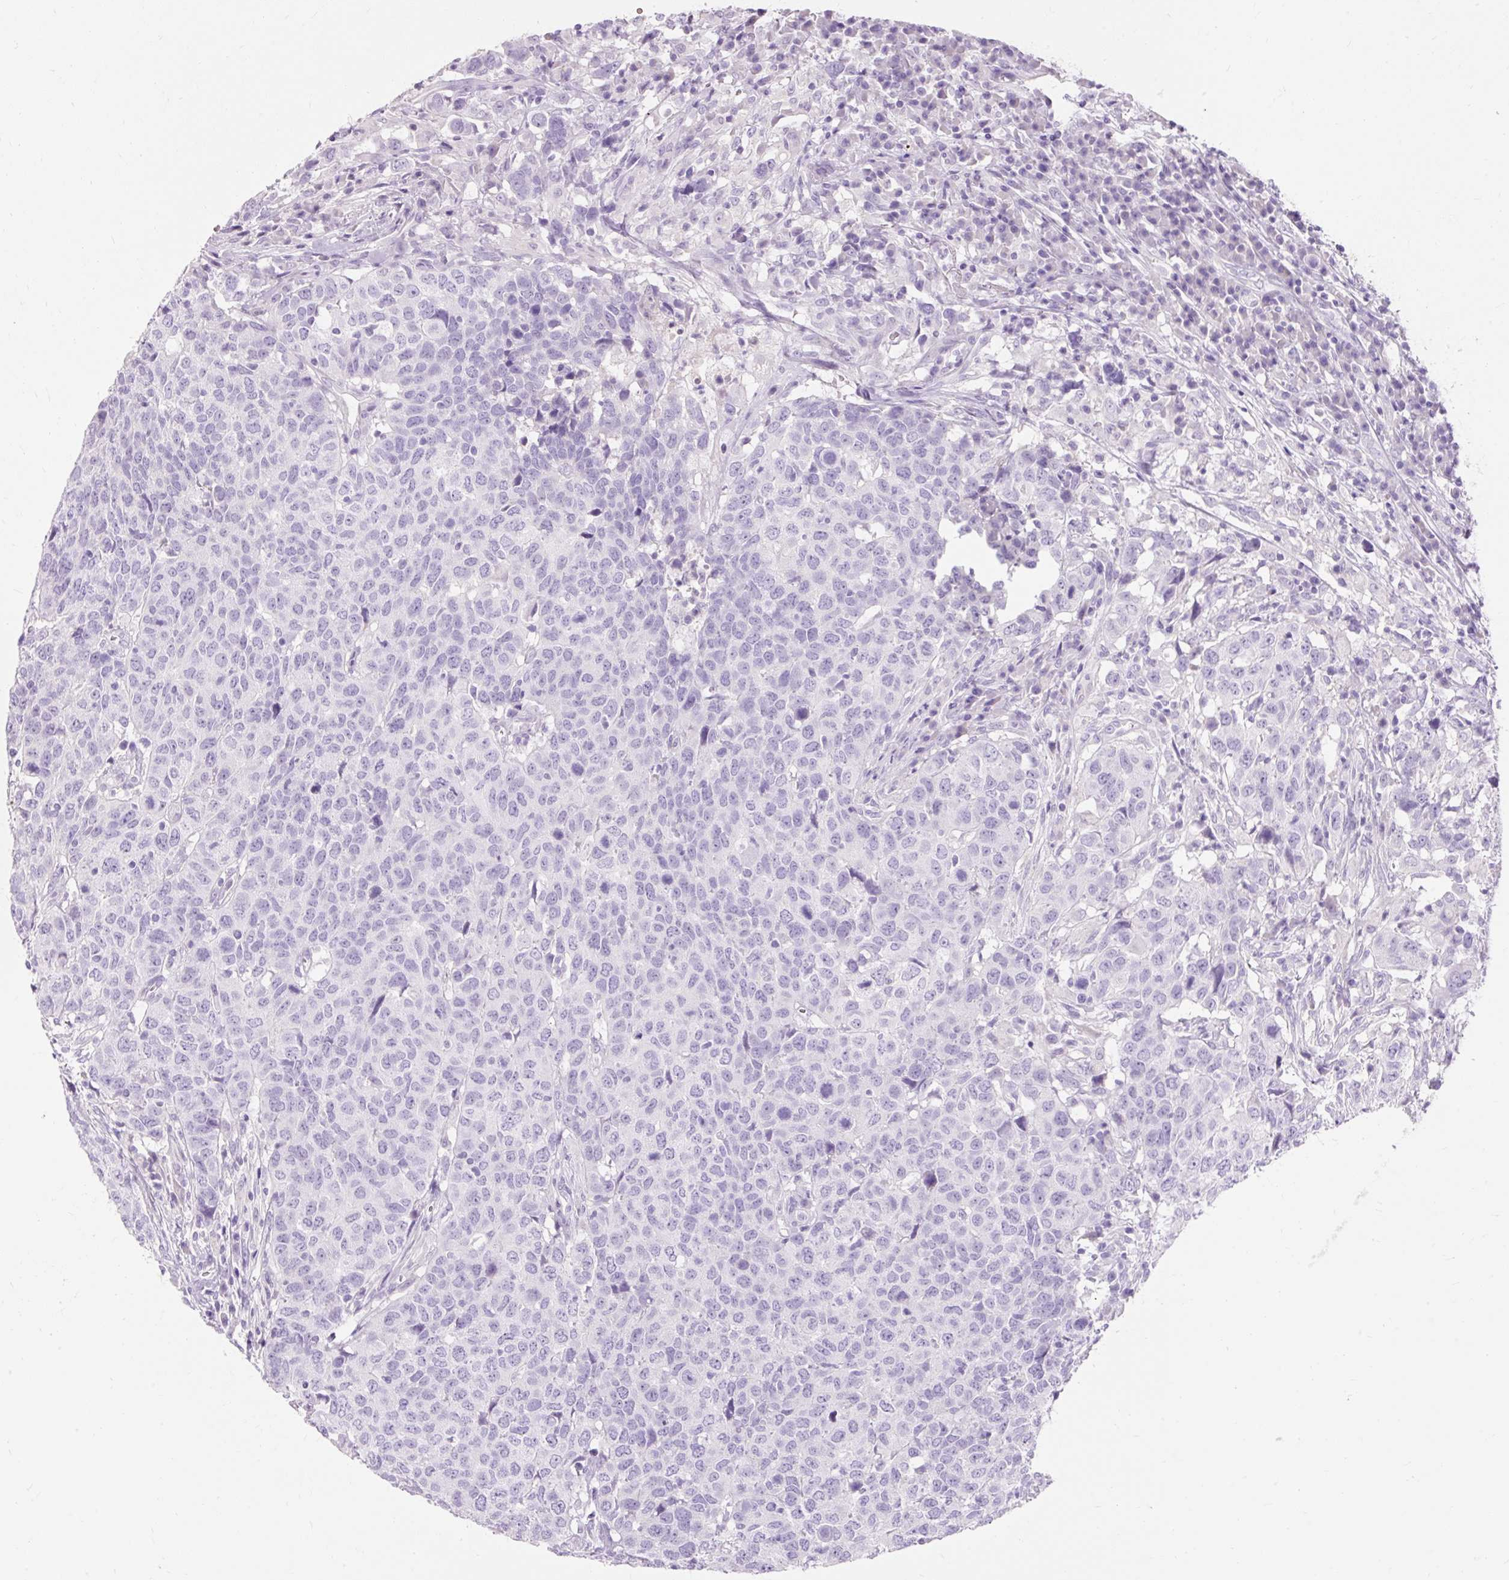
{"staining": {"intensity": "negative", "quantity": "none", "location": "none"}, "tissue": "head and neck cancer", "cell_type": "Tumor cells", "image_type": "cancer", "snomed": [{"axis": "morphology", "description": "Normal tissue, NOS"}, {"axis": "morphology", "description": "Squamous cell carcinoma, NOS"}, {"axis": "topography", "description": "Skeletal muscle"}, {"axis": "topography", "description": "Vascular tissue"}, {"axis": "topography", "description": "Peripheral nerve tissue"}, {"axis": "topography", "description": "Head-Neck"}], "caption": "Human head and neck cancer (squamous cell carcinoma) stained for a protein using immunohistochemistry demonstrates no staining in tumor cells.", "gene": "TMEM213", "patient": {"sex": "male", "age": 66}}